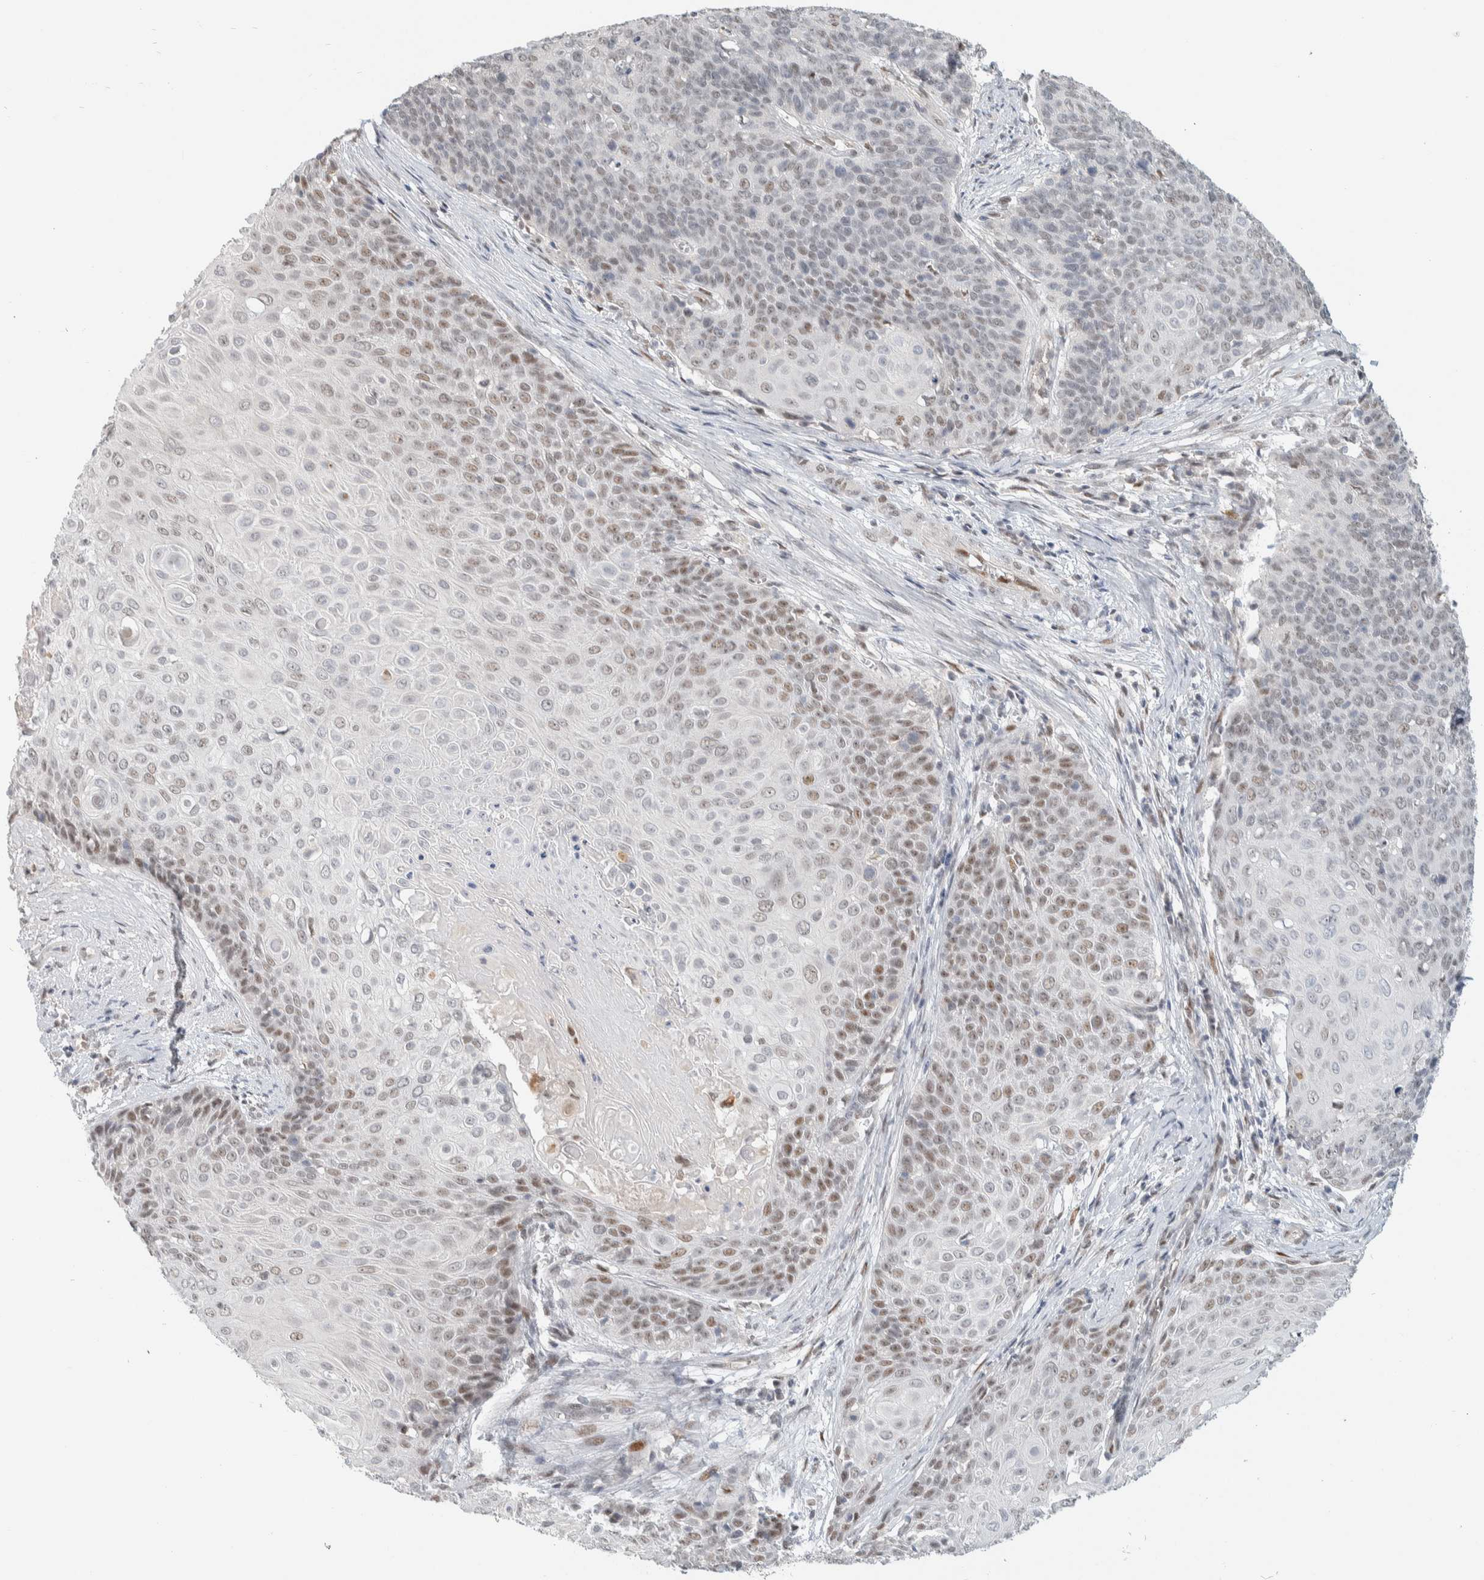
{"staining": {"intensity": "weak", "quantity": "25%-75%", "location": "nuclear"}, "tissue": "cervical cancer", "cell_type": "Tumor cells", "image_type": "cancer", "snomed": [{"axis": "morphology", "description": "Squamous cell carcinoma, NOS"}, {"axis": "topography", "description": "Cervix"}], "caption": "Immunohistochemistry photomicrograph of squamous cell carcinoma (cervical) stained for a protein (brown), which displays low levels of weak nuclear staining in about 25%-75% of tumor cells.", "gene": "PUS7", "patient": {"sex": "female", "age": 39}}